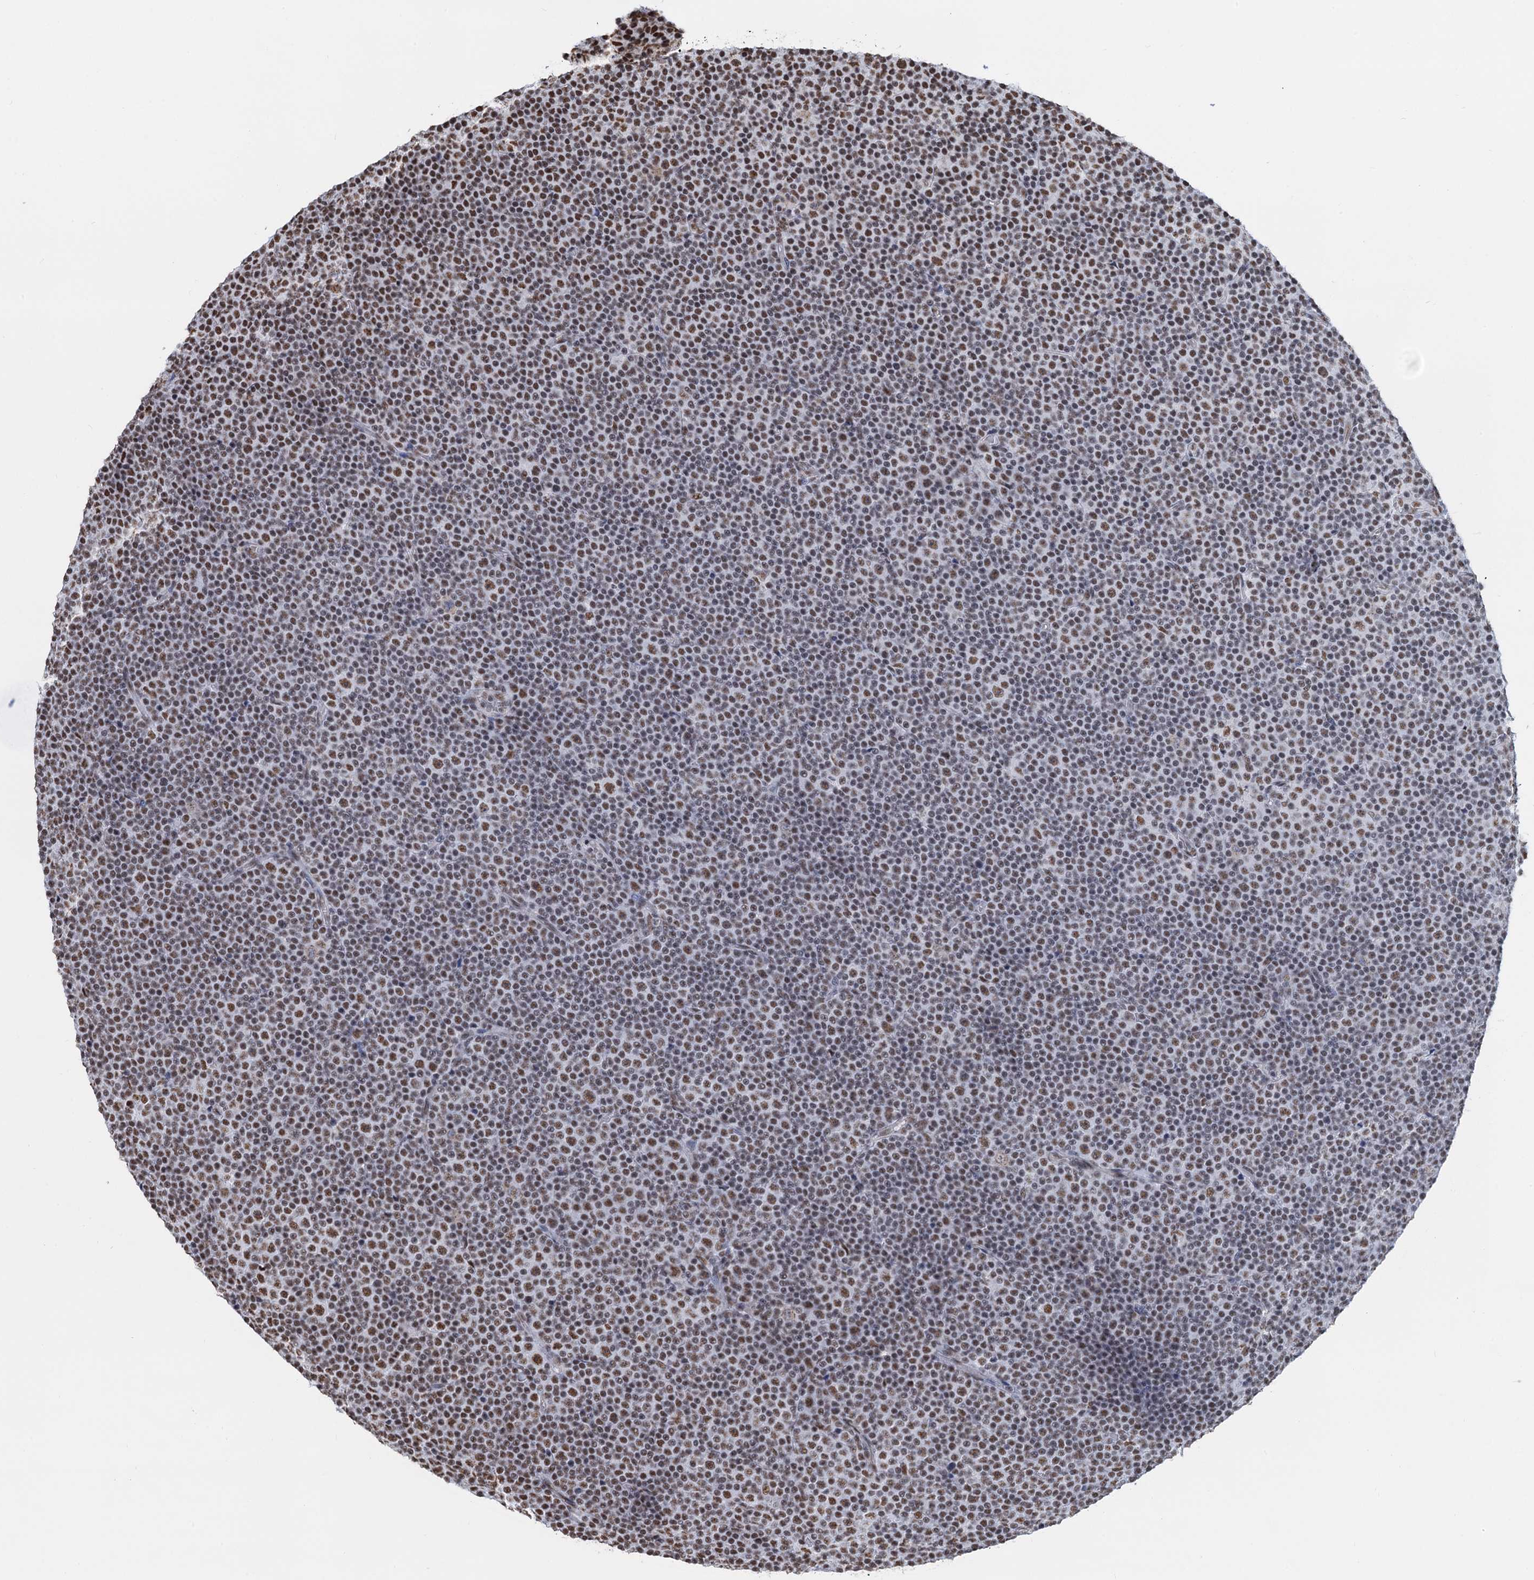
{"staining": {"intensity": "moderate", "quantity": "<25%", "location": "nuclear"}, "tissue": "lymphoma", "cell_type": "Tumor cells", "image_type": "cancer", "snomed": [{"axis": "morphology", "description": "Malignant lymphoma, non-Hodgkin's type, Low grade"}, {"axis": "topography", "description": "Lymph node"}], "caption": "Protein expression by IHC shows moderate nuclear staining in approximately <25% of tumor cells in lymphoma.", "gene": "ZNF609", "patient": {"sex": "female", "age": 67}}